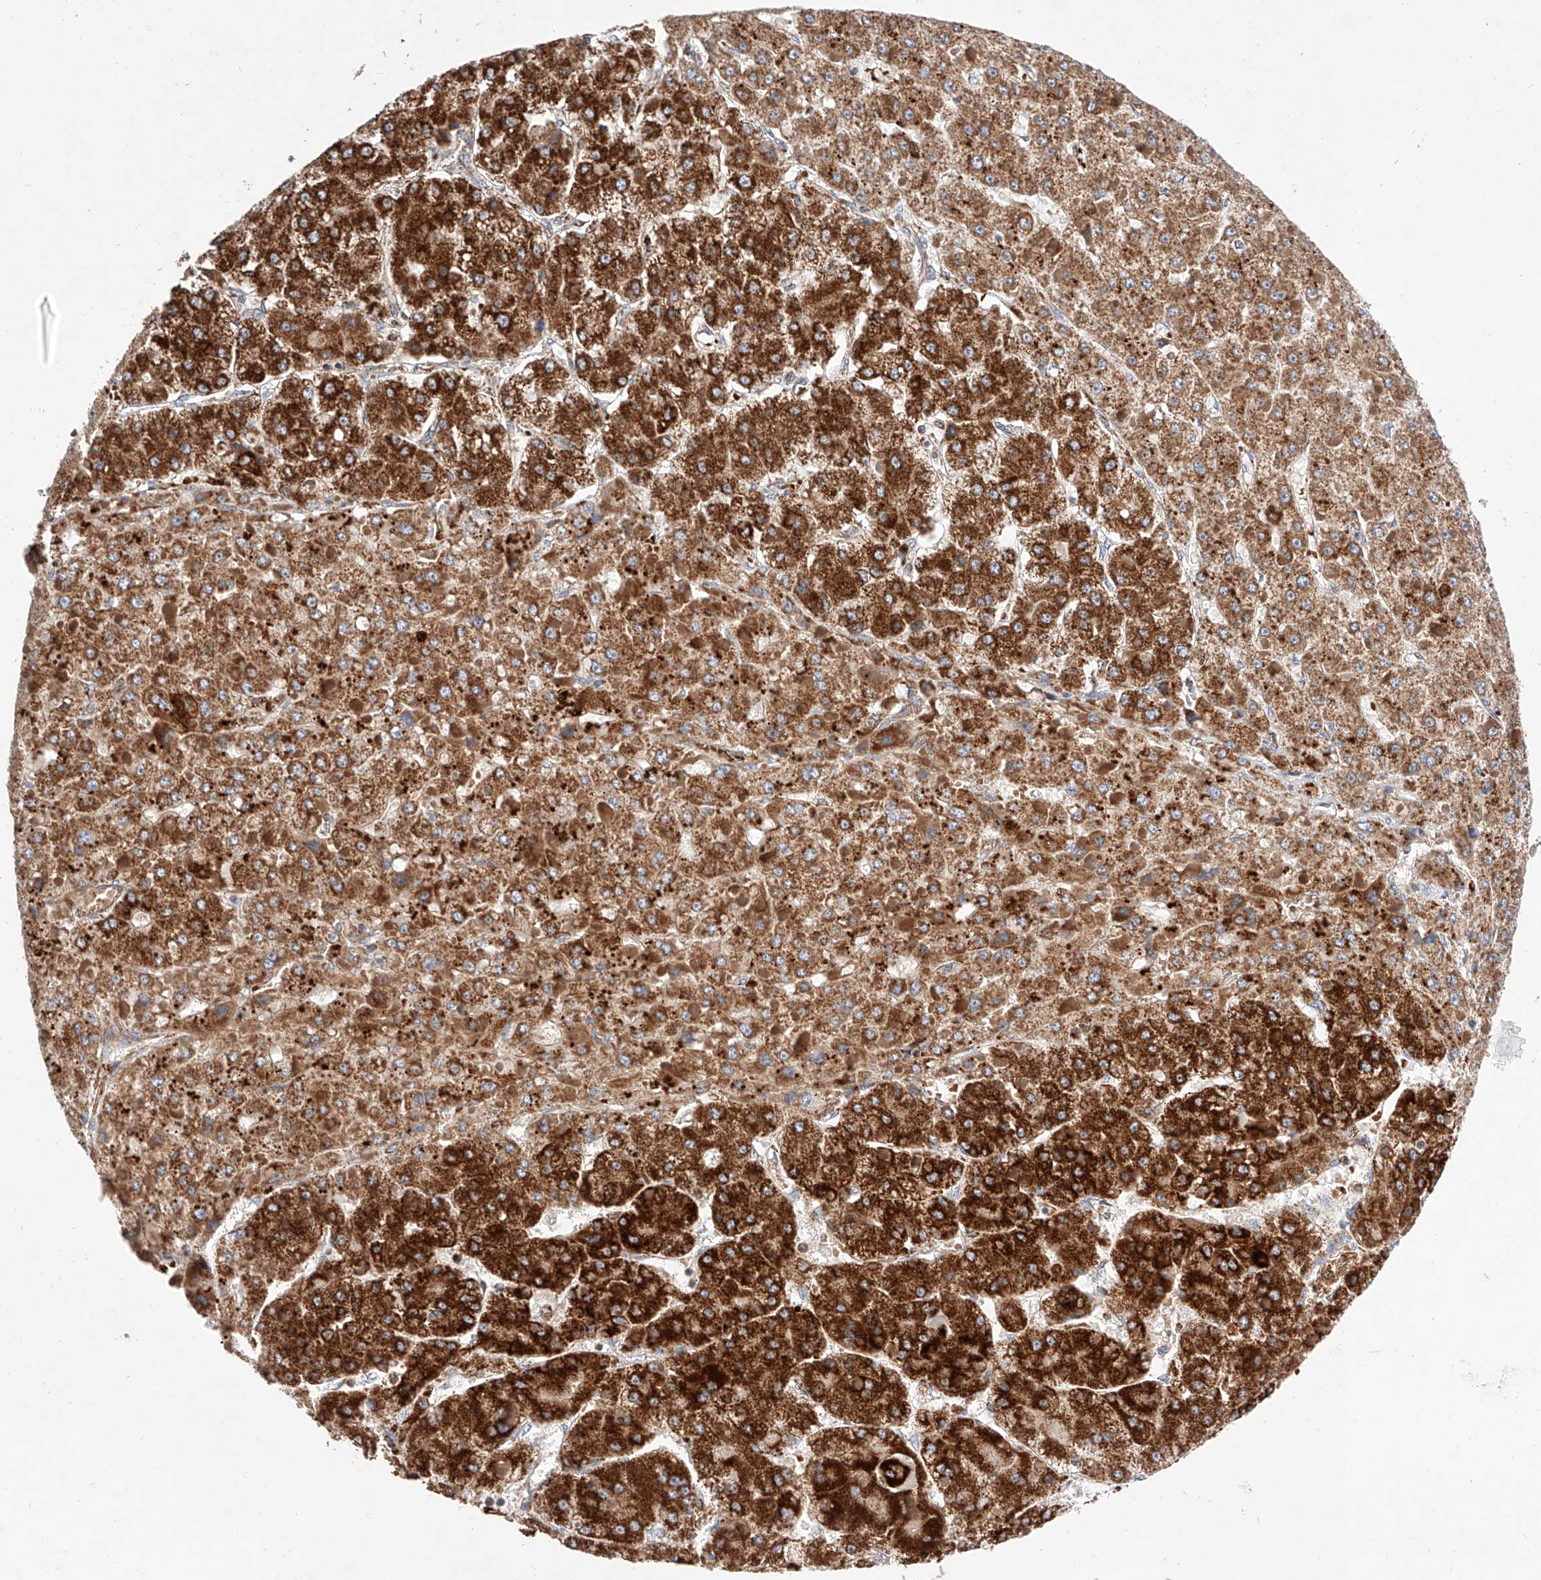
{"staining": {"intensity": "strong", "quantity": ">75%", "location": "cytoplasmic/membranous"}, "tissue": "liver cancer", "cell_type": "Tumor cells", "image_type": "cancer", "snomed": [{"axis": "morphology", "description": "Carcinoma, Hepatocellular, NOS"}, {"axis": "topography", "description": "Liver"}], "caption": "Liver hepatocellular carcinoma tissue displays strong cytoplasmic/membranous expression in approximately >75% of tumor cells", "gene": "NR1D1", "patient": {"sex": "female", "age": 73}}